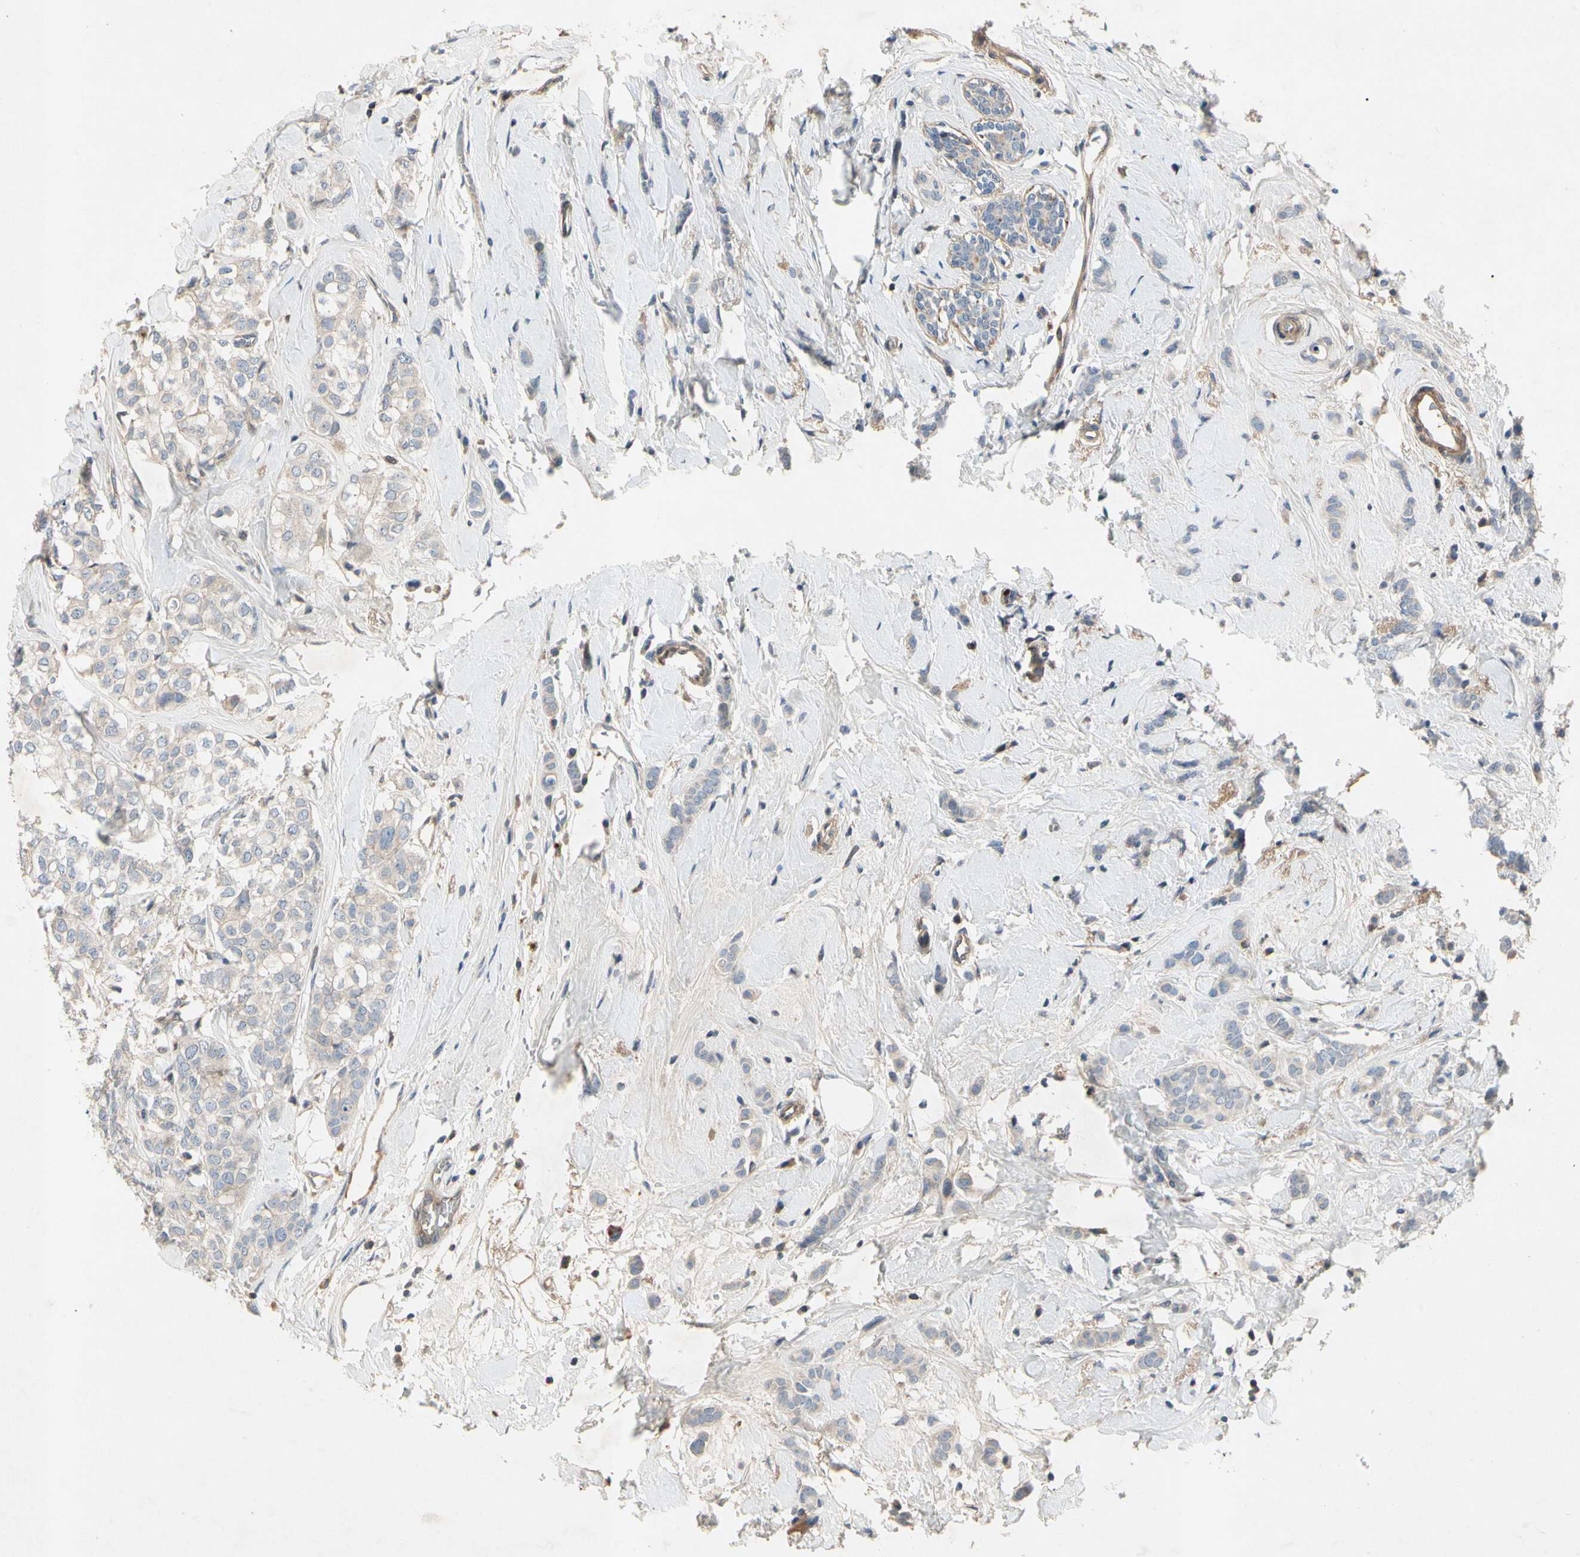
{"staining": {"intensity": "negative", "quantity": "none", "location": "none"}, "tissue": "breast cancer", "cell_type": "Tumor cells", "image_type": "cancer", "snomed": [{"axis": "morphology", "description": "Lobular carcinoma"}, {"axis": "topography", "description": "Breast"}], "caption": "A high-resolution histopathology image shows IHC staining of breast lobular carcinoma, which reveals no significant staining in tumor cells. (Stains: DAB IHC with hematoxylin counter stain, Microscopy: brightfield microscopy at high magnification).", "gene": "CRTAC1", "patient": {"sex": "female", "age": 60}}